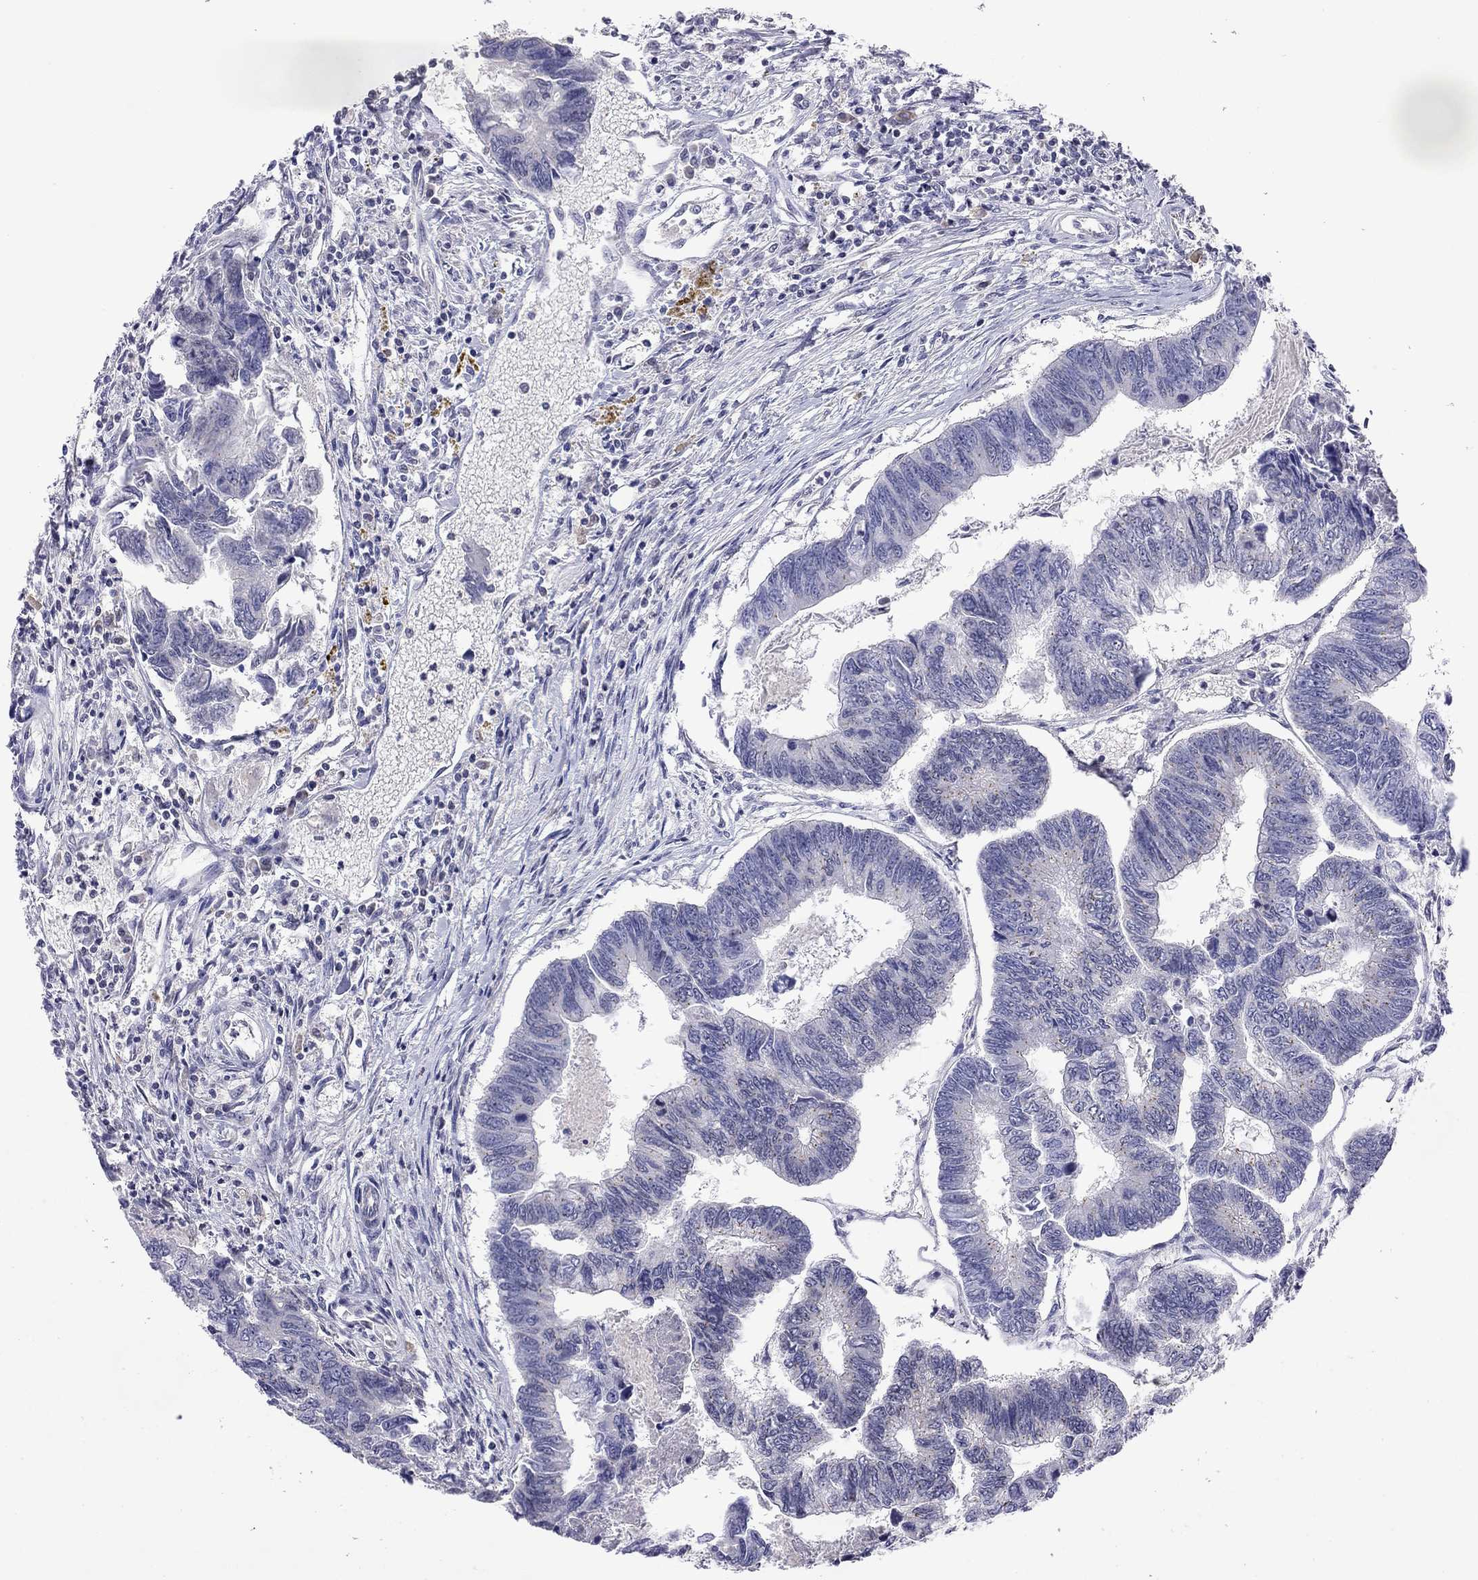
{"staining": {"intensity": "negative", "quantity": "none", "location": "none"}, "tissue": "colorectal cancer", "cell_type": "Tumor cells", "image_type": "cancer", "snomed": [{"axis": "morphology", "description": "Adenocarcinoma, NOS"}, {"axis": "topography", "description": "Colon"}], "caption": "DAB (3,3'-diaminobenzidine) immunohistochemical staining of human colorectal adenocarcinoma reveals no significant positivity in tumor cells.", "gene": "WNK3", "patient": {"sex": "female", "age": 65}}